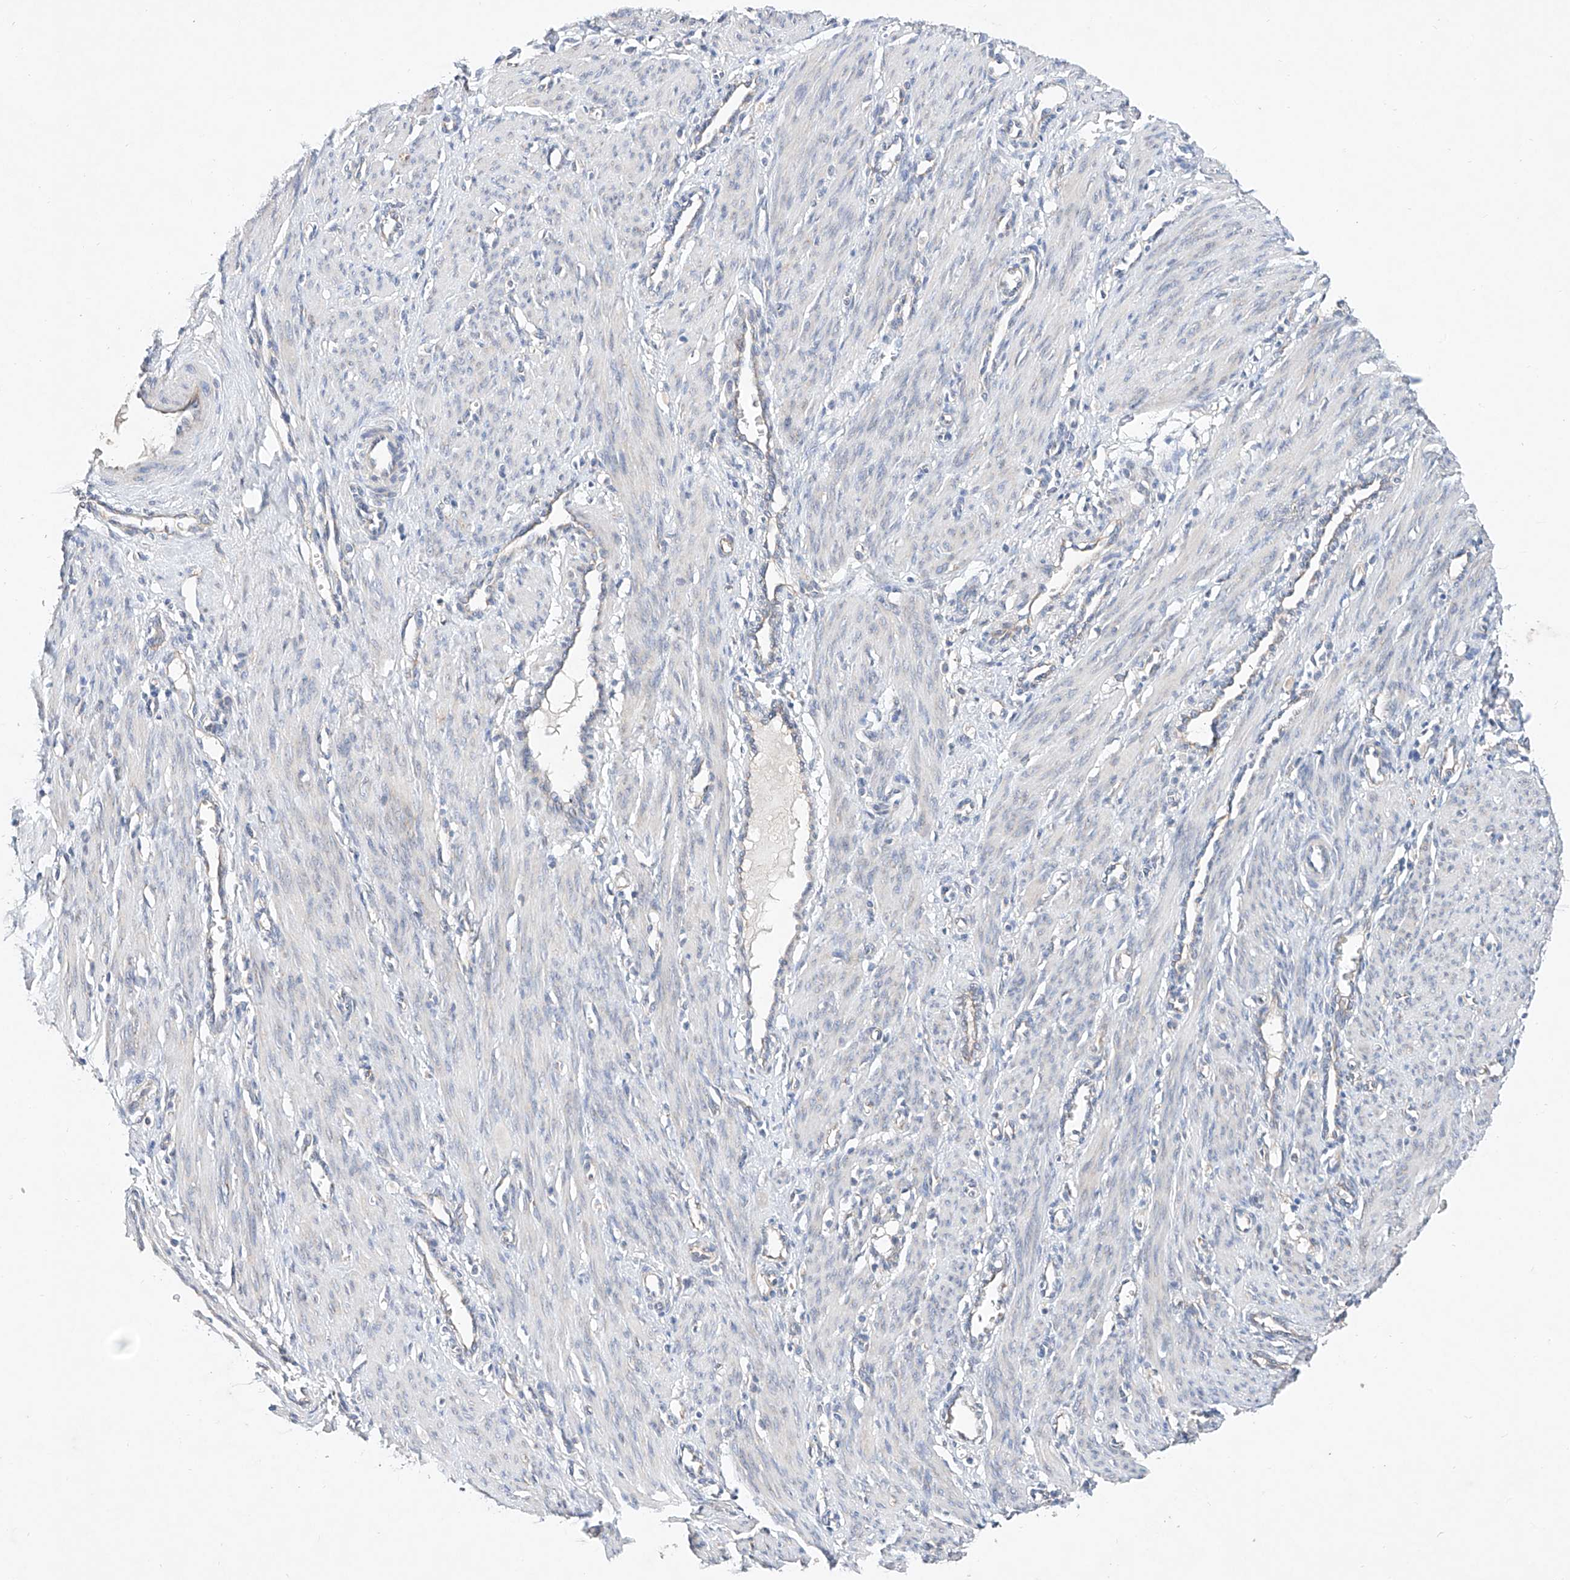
{"staining": {"intensity": "negative", "quantity": "none", "location": "none"}, "tissue": "smooth muscle", "cell_type": "Smooth muscle cells", "image_type": "normal", "snomed": [{"axis": "morphology", "description": "Normal tissue, NOS"}, {"axis": "topography", "description": "Endometrium"}], "caption": "This is an immunohistochemistry (IHC) histopathology image of normal human smooth muscle. There is no staining in smooth muscle cells.", "gene": "FASTK", "patient": {"sex": "female", "age": 33}}